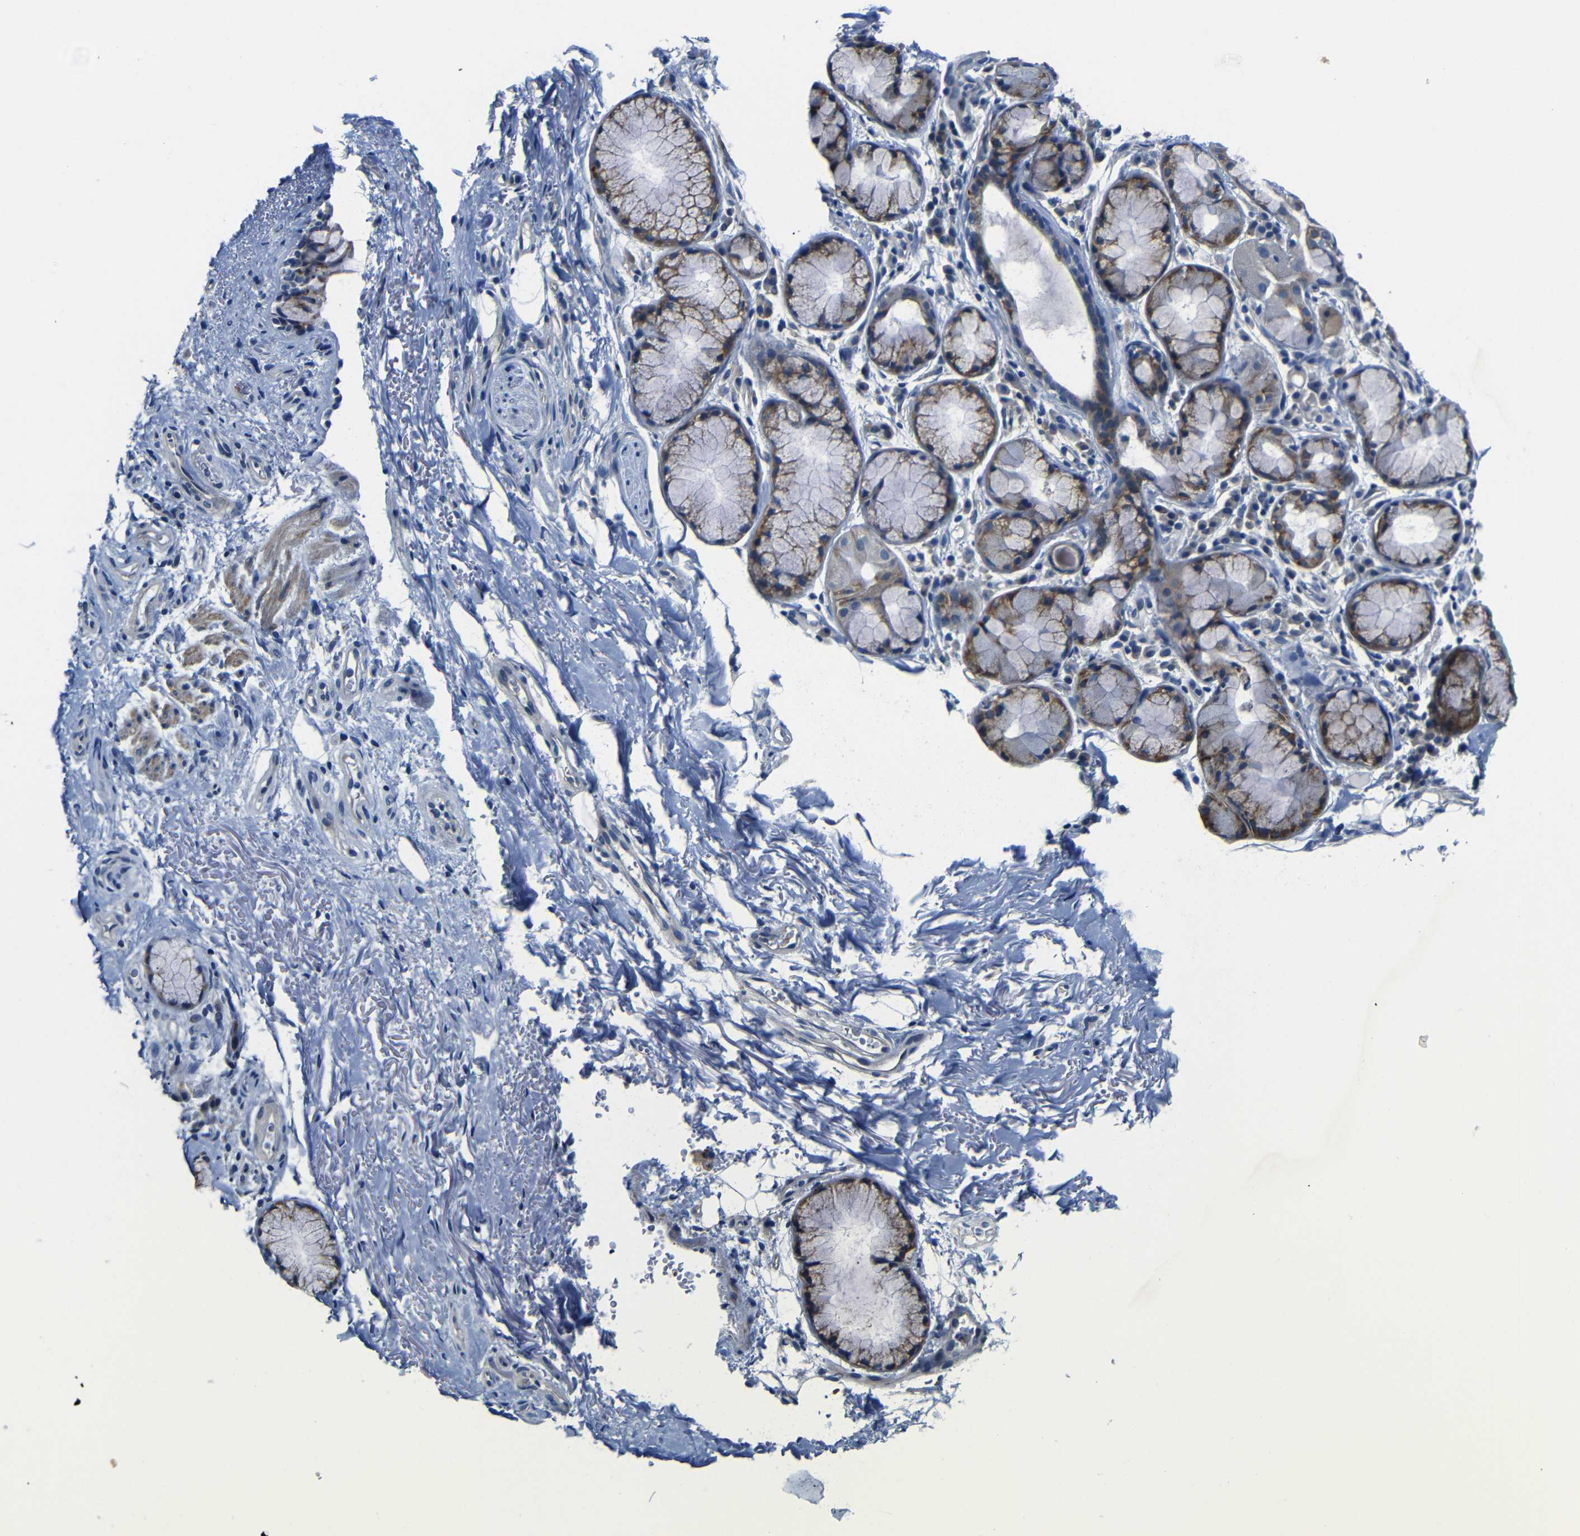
{"staining": {"intensity": "negative", "quantity": "none", "location": "none"}, "tissue": "adipose tissue", "cell_type": "Adipocytes", "image_type": "normal", "snomed": [{"axis": "morphology", "description": "Normal tissue, NOS"}, {"axis": "topography", "description": "Cartilage tissue"}, {"axis": "topography", "description": "Bronchus"}], "caption": "IHC photomicrograph of benign adipose tissue: human adipose tissue stained with DAB (3,3'-diaminobenzidine) reveals no significant protein positivity in adipocytes.", "gene": "TNFAIP1", "patient": {"sex": "female", "age": 73}}